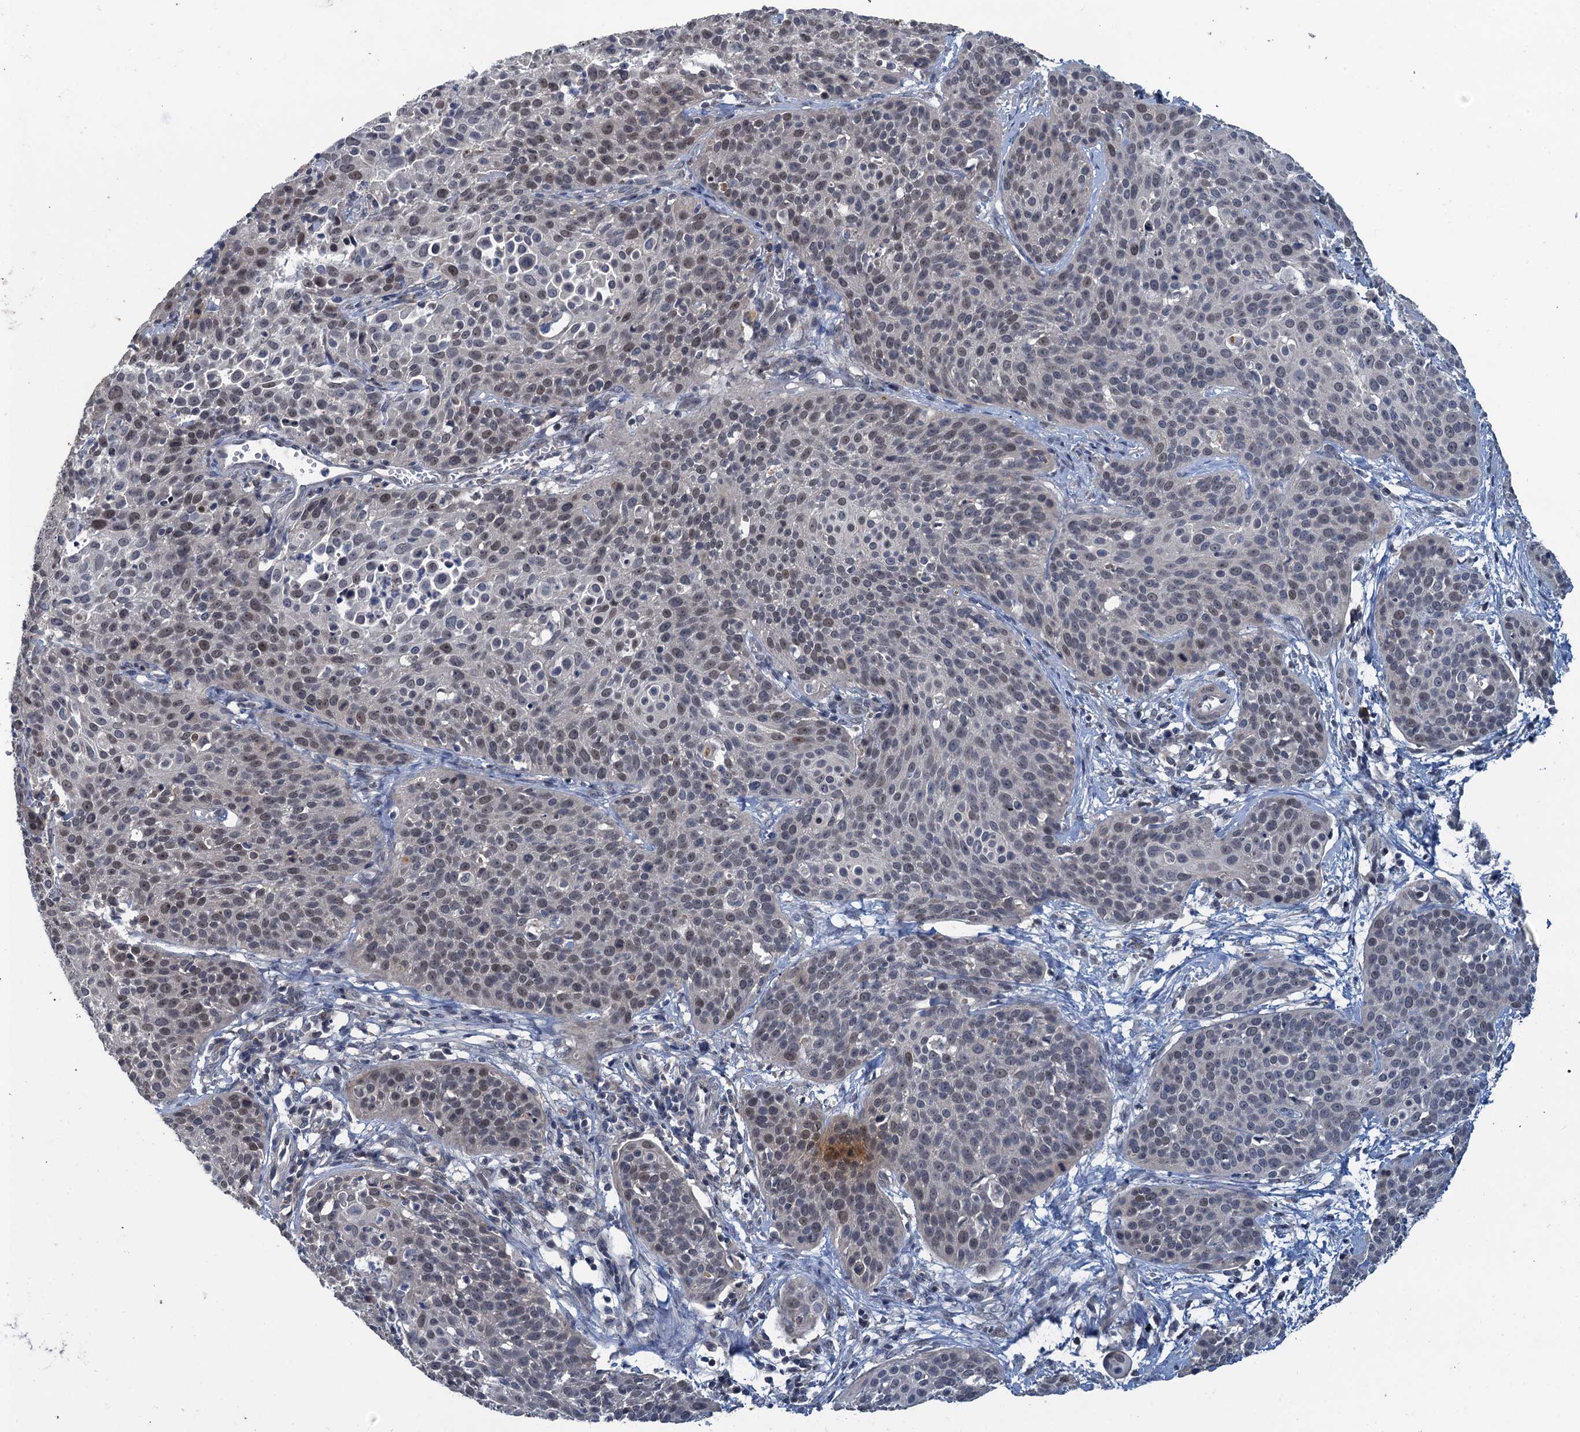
{"staining": {"intensity": "weak", "quantity": "<25%", "location": "nuclear"}, "tissue": "cervical cancer", "cell_type": "Tumor cells", "image_type": "cancer", "snomed": [{"axis": "morphology", "description": "Squamous cell carcinoma, NOS"}, {"axis": "topography", "description": "Cervix"}], "caption": "Immunohistochemical staining of human cervical cancer displays no significant expression in tumor cells. (Immunohistochemistry (ihc), brightfield microscopy, high magnification).", "gene": "MRFAP1", "patient": {"sex": "female", "age": 38}}